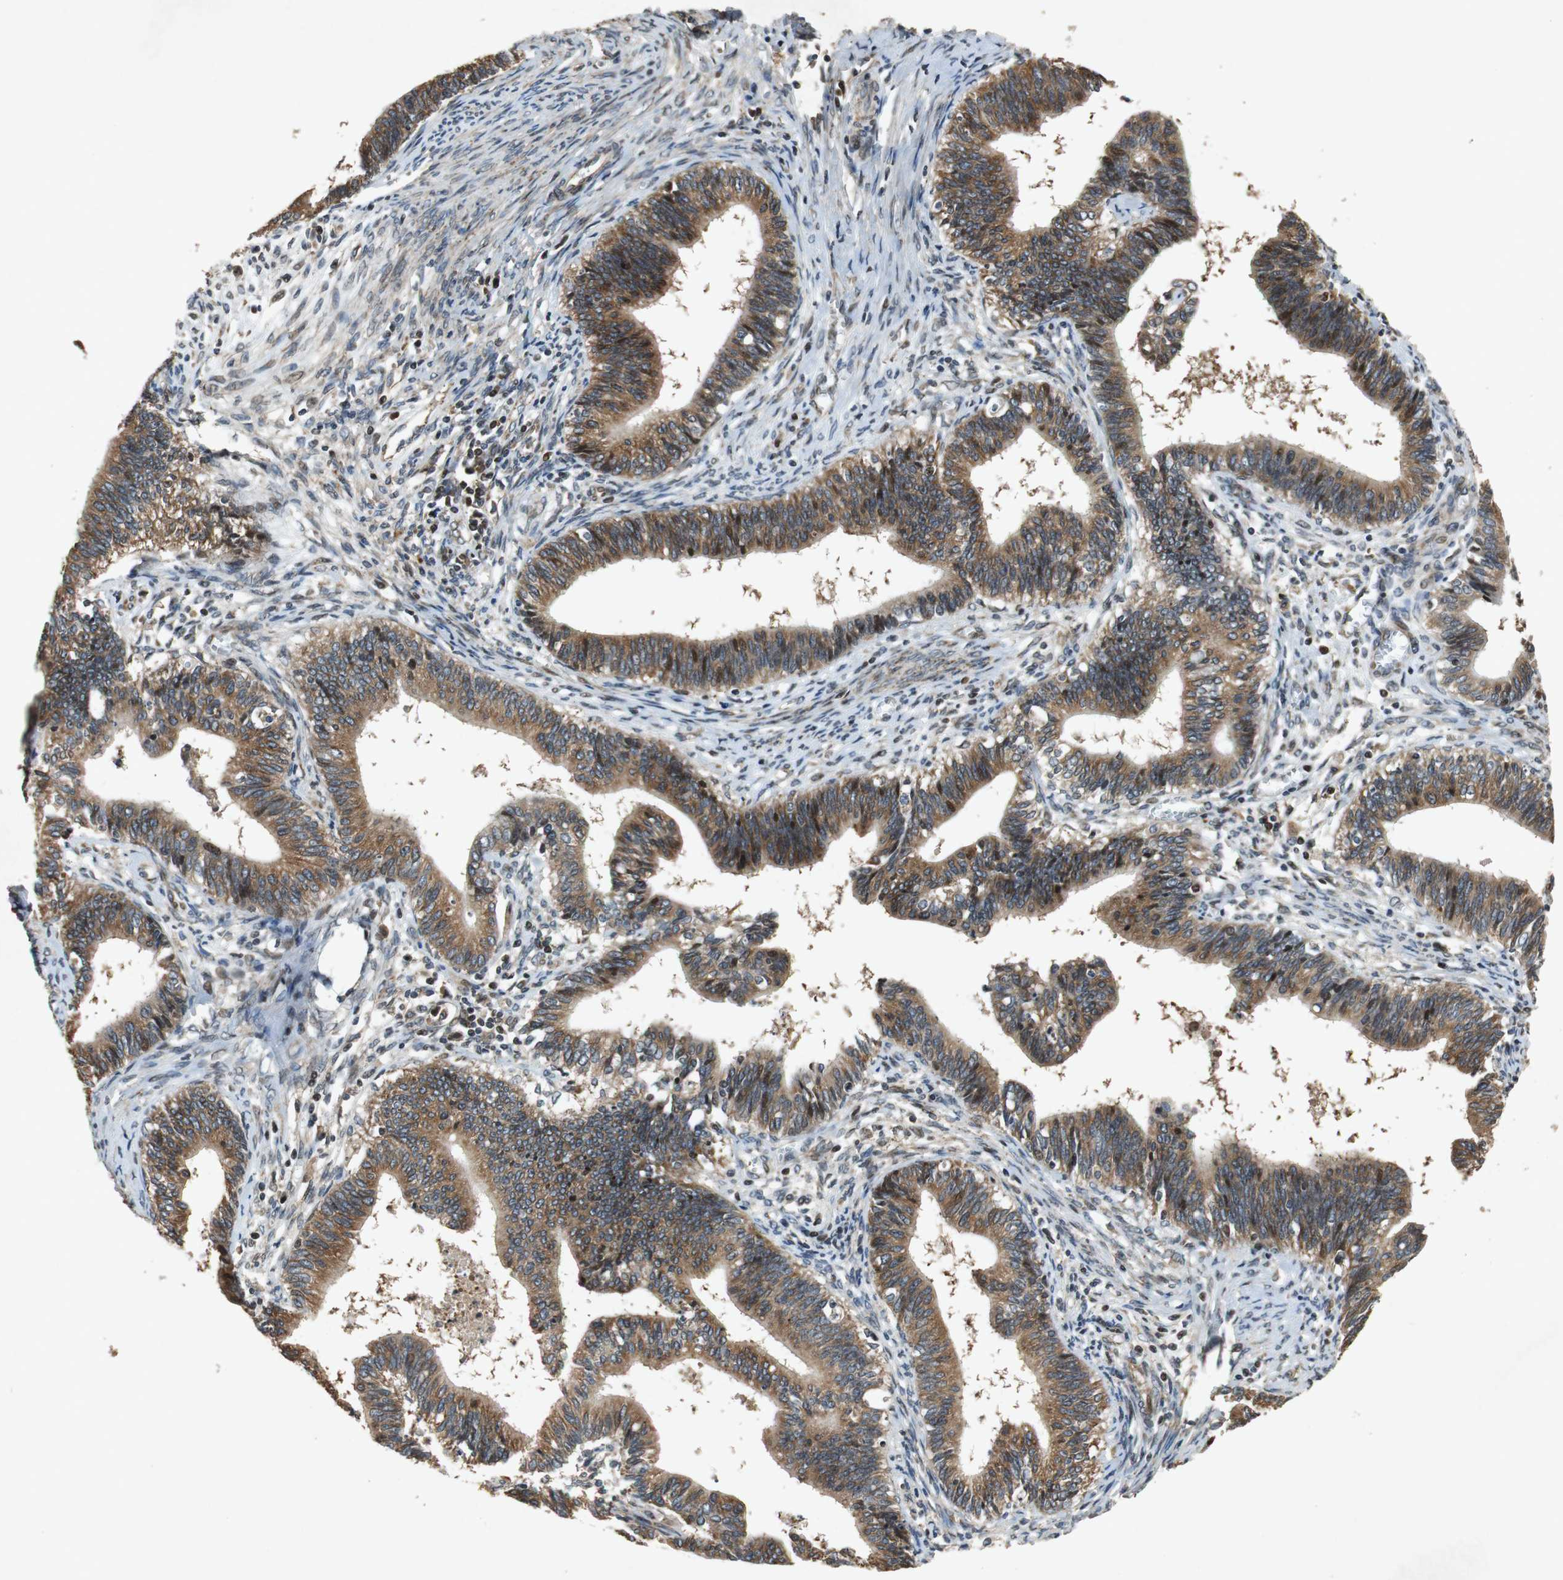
{"staining": {"intensity": "strong", "quantity": ">75%", "location": "cytoplasmic/membranous"}, "tissue": "cervical cancer", "cell_type": "Tumor cells", "image_type": "cancer", "snomed": [{"axis": "morphology", "description": "Adenocarcinoma, NOS"}, {"axis": "topography", "description": "Cervix"}], "caption": "Brown immunohistochemical staining in human cervical cancer reveals strong cytoplasmic/membranous expression in about >75% of tumor cells.", "gene": "TUBA4A", "patient": {"sex": "female", "age": 44}}